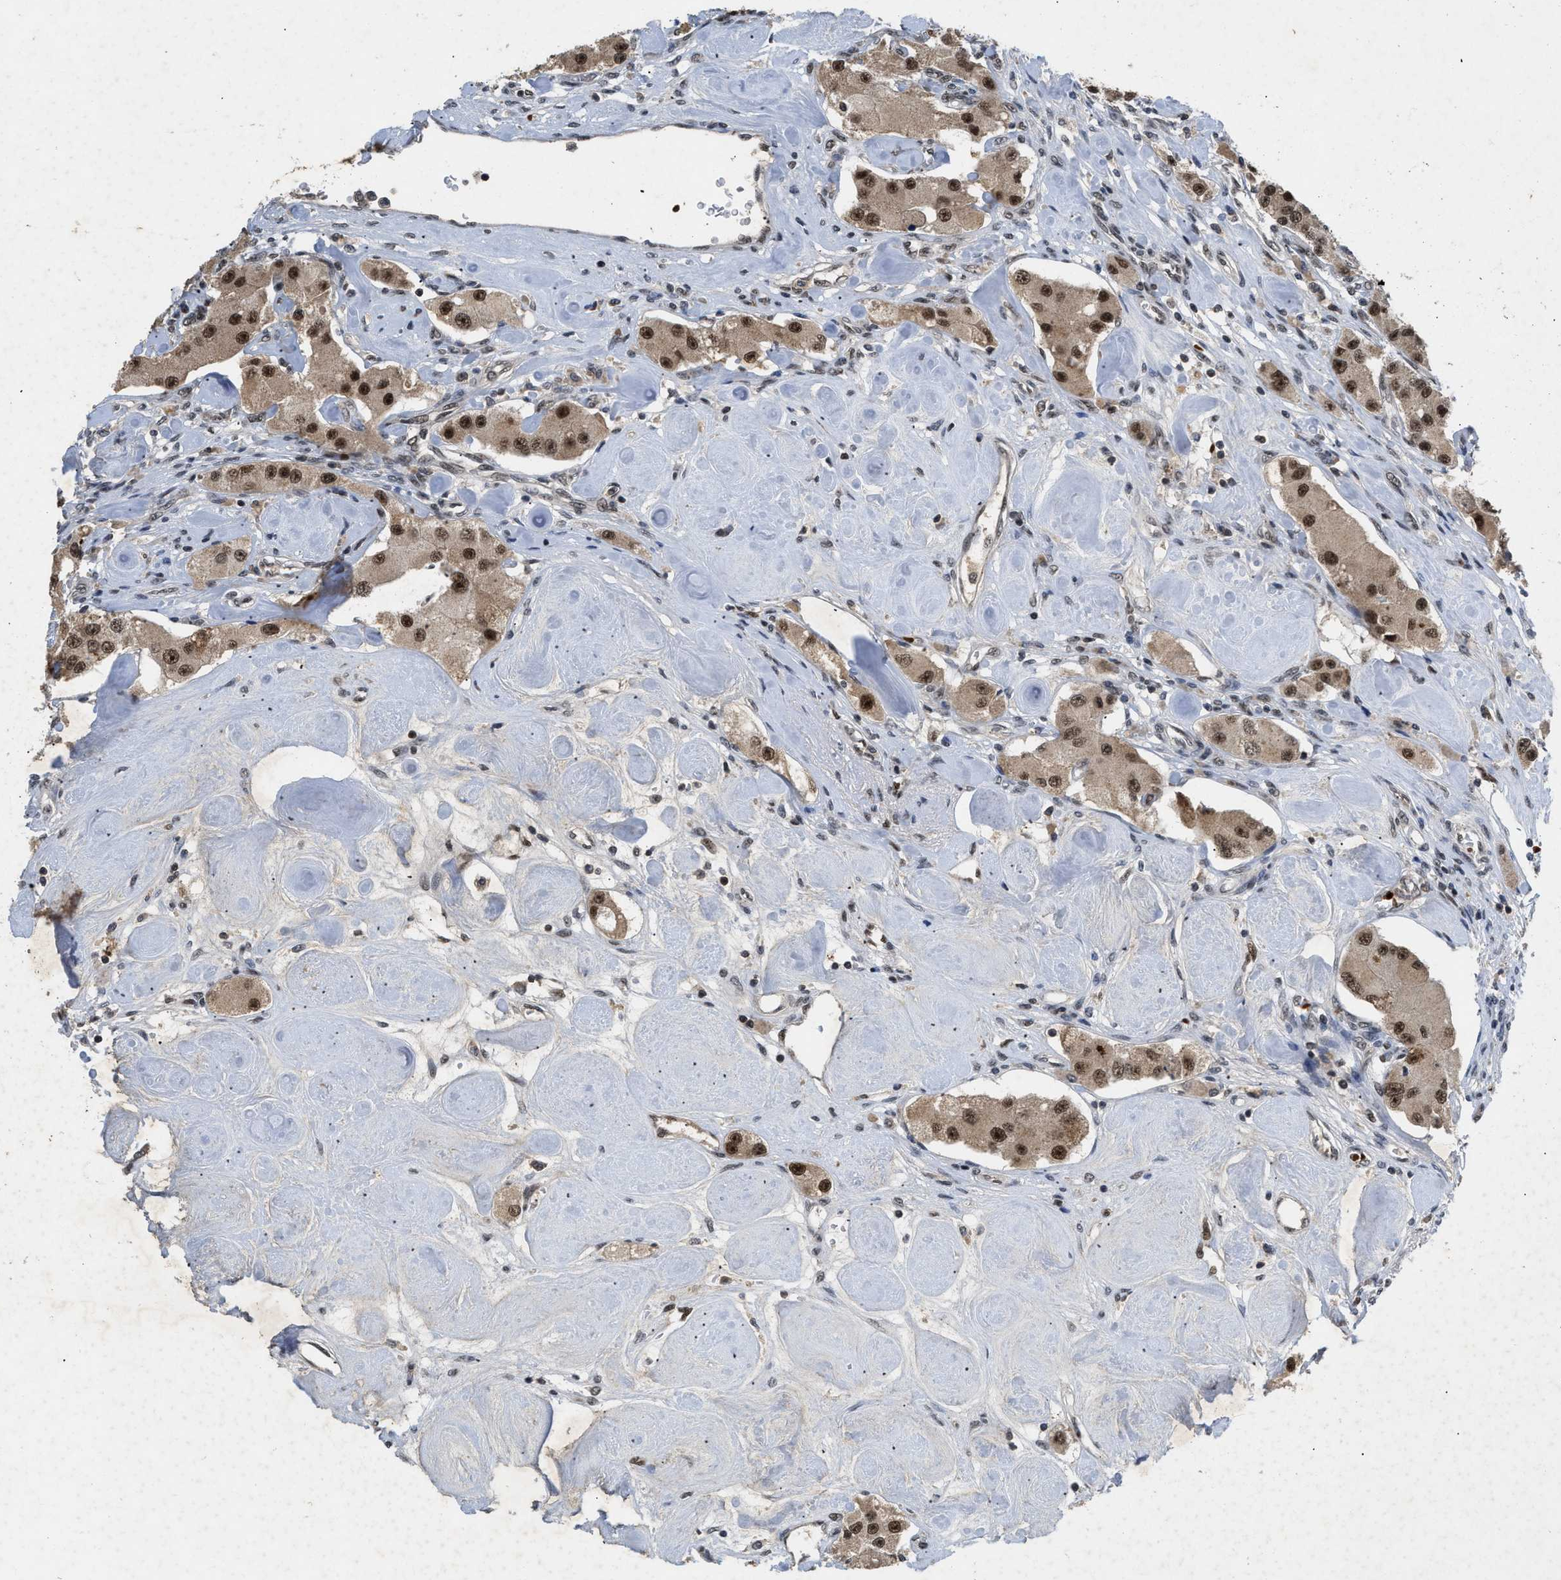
{"staining": {"intensity": "strong", "quantity": ">75%", "location": "nuclear"}, "tissue": "carcinoid", "cell_type": "Tumor cells", "image_type": "cancer", "snomed": [{"axis": "morphology", "description": "Carcinoid, malignant, NOS"}, {"axis": "topography", "description": "Pancreas"}], "caption": "A brown stain shows strong nuclear expression of a protein in carcinoid tumor cells. The protein is stained brown, and the nuclei are stained in blue (DAB (3,3'-diaminobenzidine) IHC with brightfield microscopy, high magnification).", "gene": "ZNF346", "patient": {"sex": "male", "age": 41}}